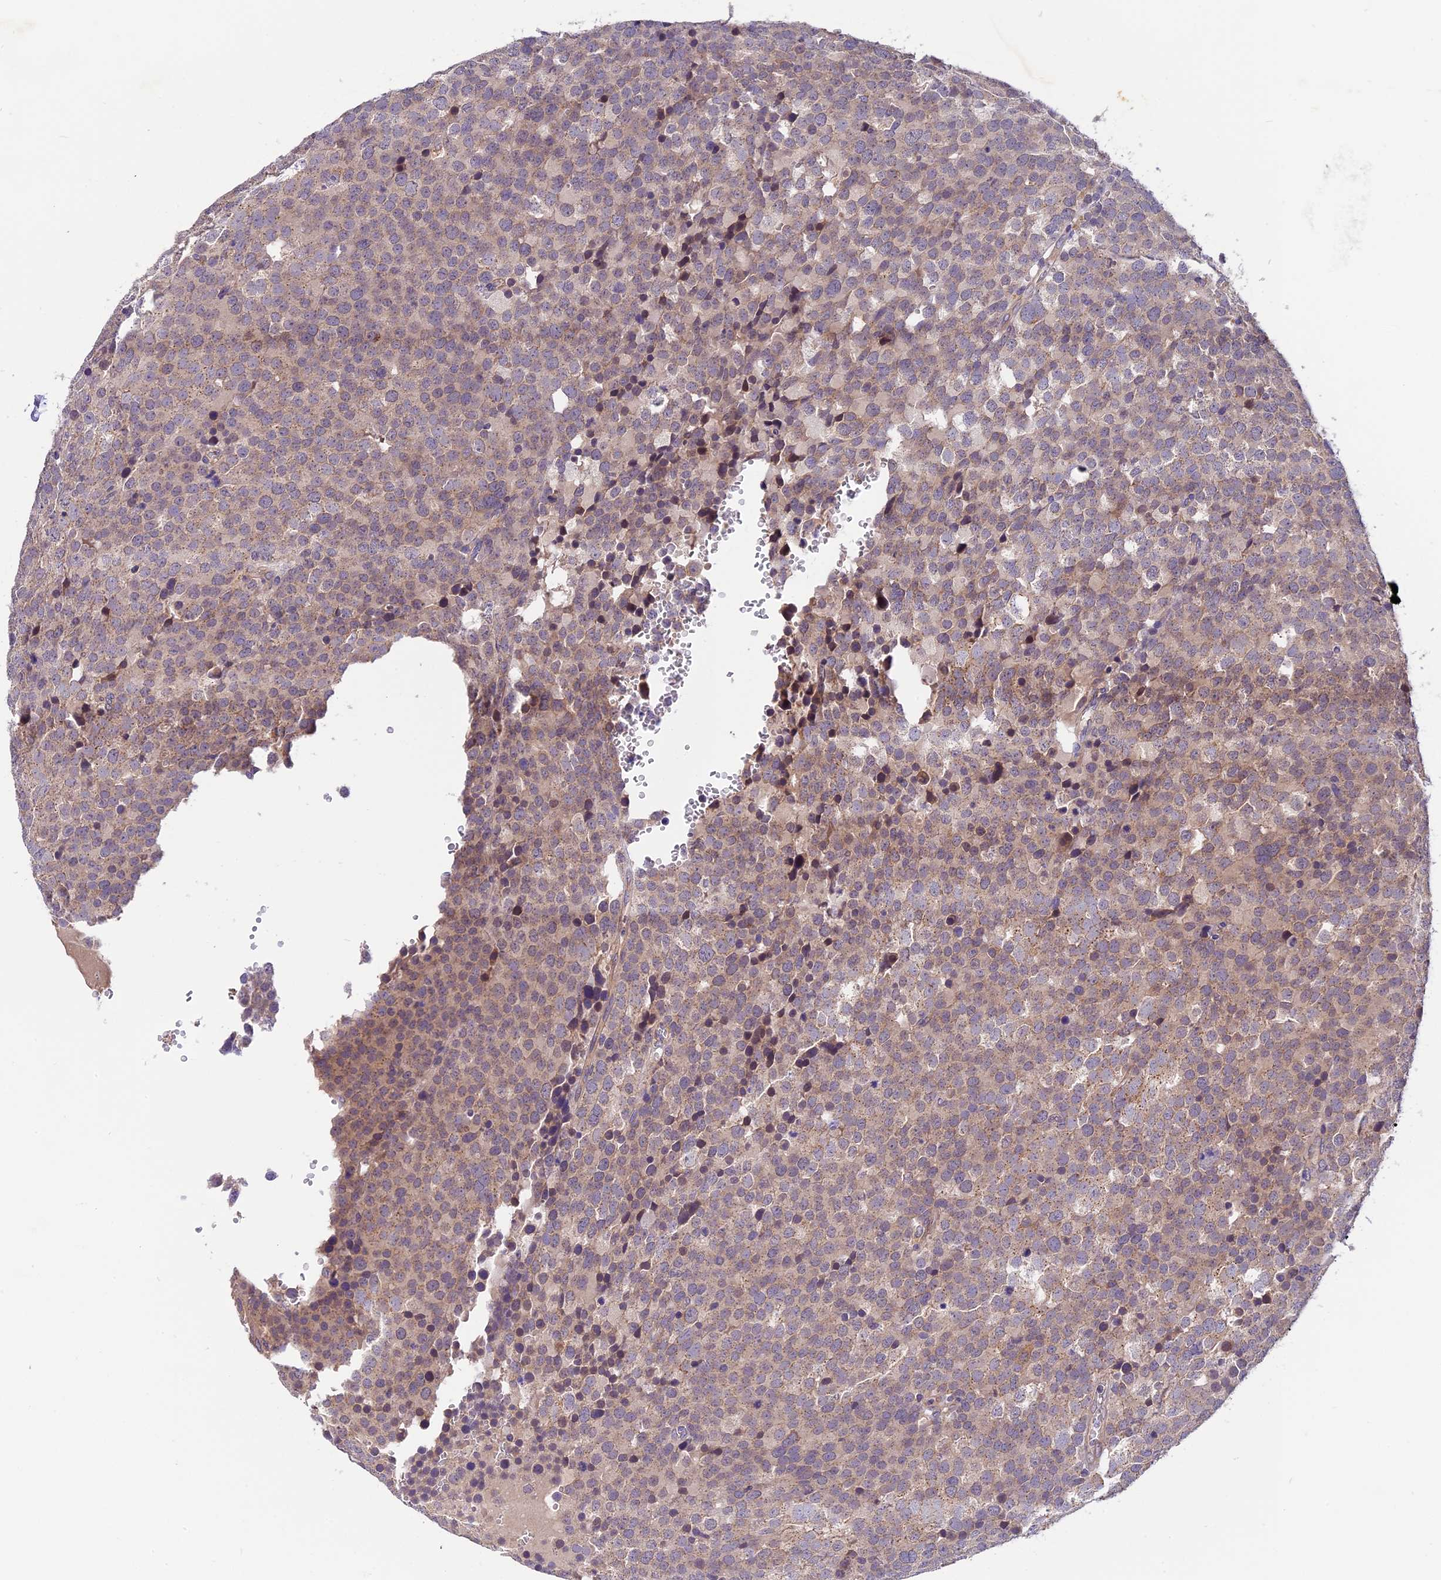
{"staining": {"intensity": "weak", "quantity": "25%-75%", "location": "cytoplasmic/membranous"}, "tissue": "testis cancer", "cell_type": "Tumor cells", "image_type": "cancer", "snomed": [{"axis": "morphology", "description": "Seminoma, NOS"}, {"axis": "topography", "description": "Testis"}], "caption": "A brown stain highlights weak cytoplasmic/membranous positivity of a protein in testis seminoma tumor cells.", "gene": "COPE", "patient": {"sex": "male", "age": 71}}